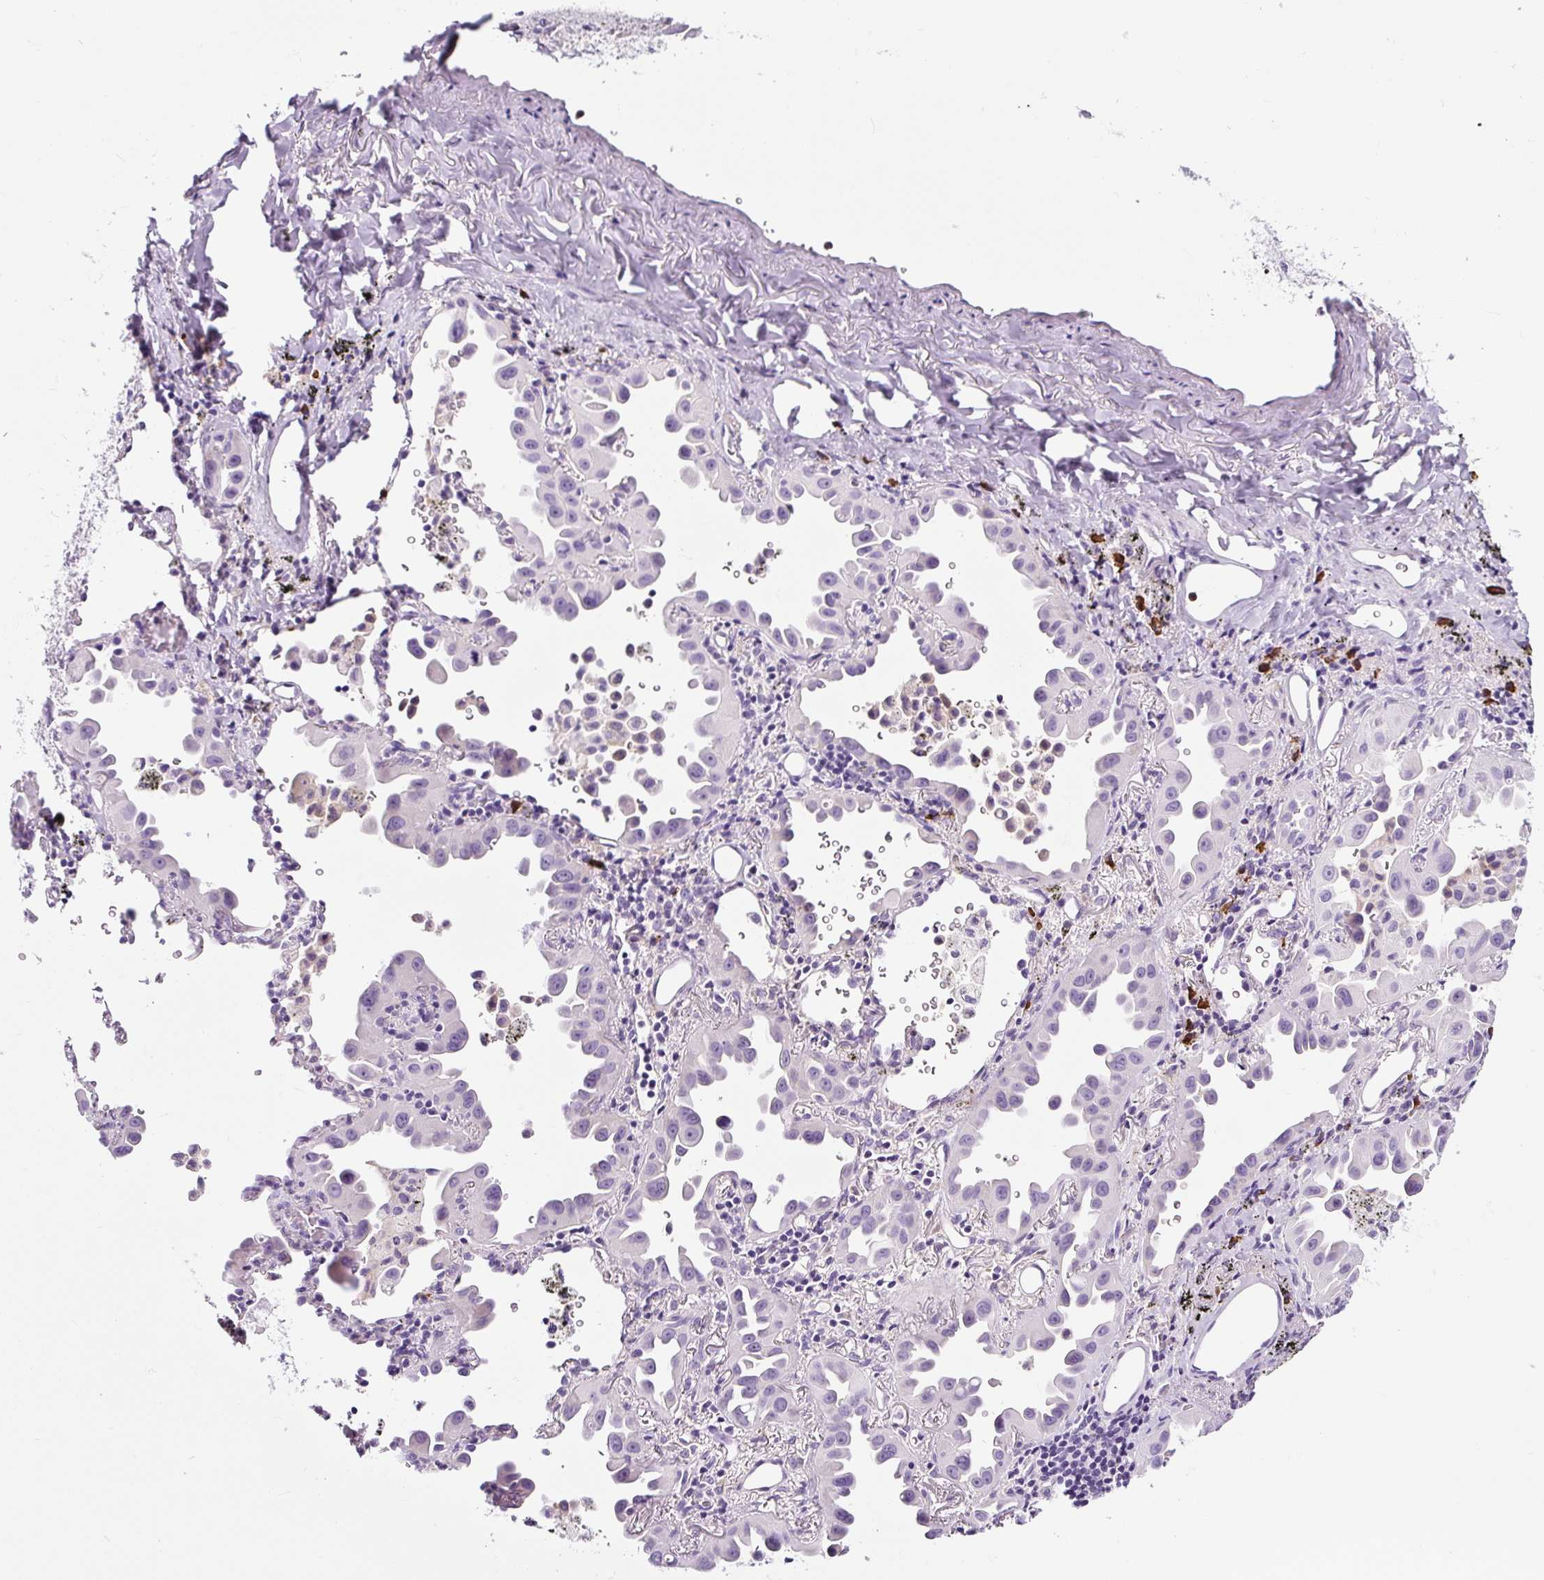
{"staining": {"intensity": "negative", "quantity": "none", "location": "none"}, "tissue": "lung cancer", "cell_type": "Tumor cells", "image_type": "cancer", "snomed": [{"axis": "morphology", "description": "Adenocarcinoma, NOS"}, {"axis": "topography", "description": "Lung"}], "caption": "Lung cancer was stained to show a protein in brown. There is no significant positivity in tumor cells. The staining is performed using DAB brown chromogen with nuclei counter-stained in using hematoxylin.", "gene": "RNF212B", "patient": {"sex": "male", "age": 68}}